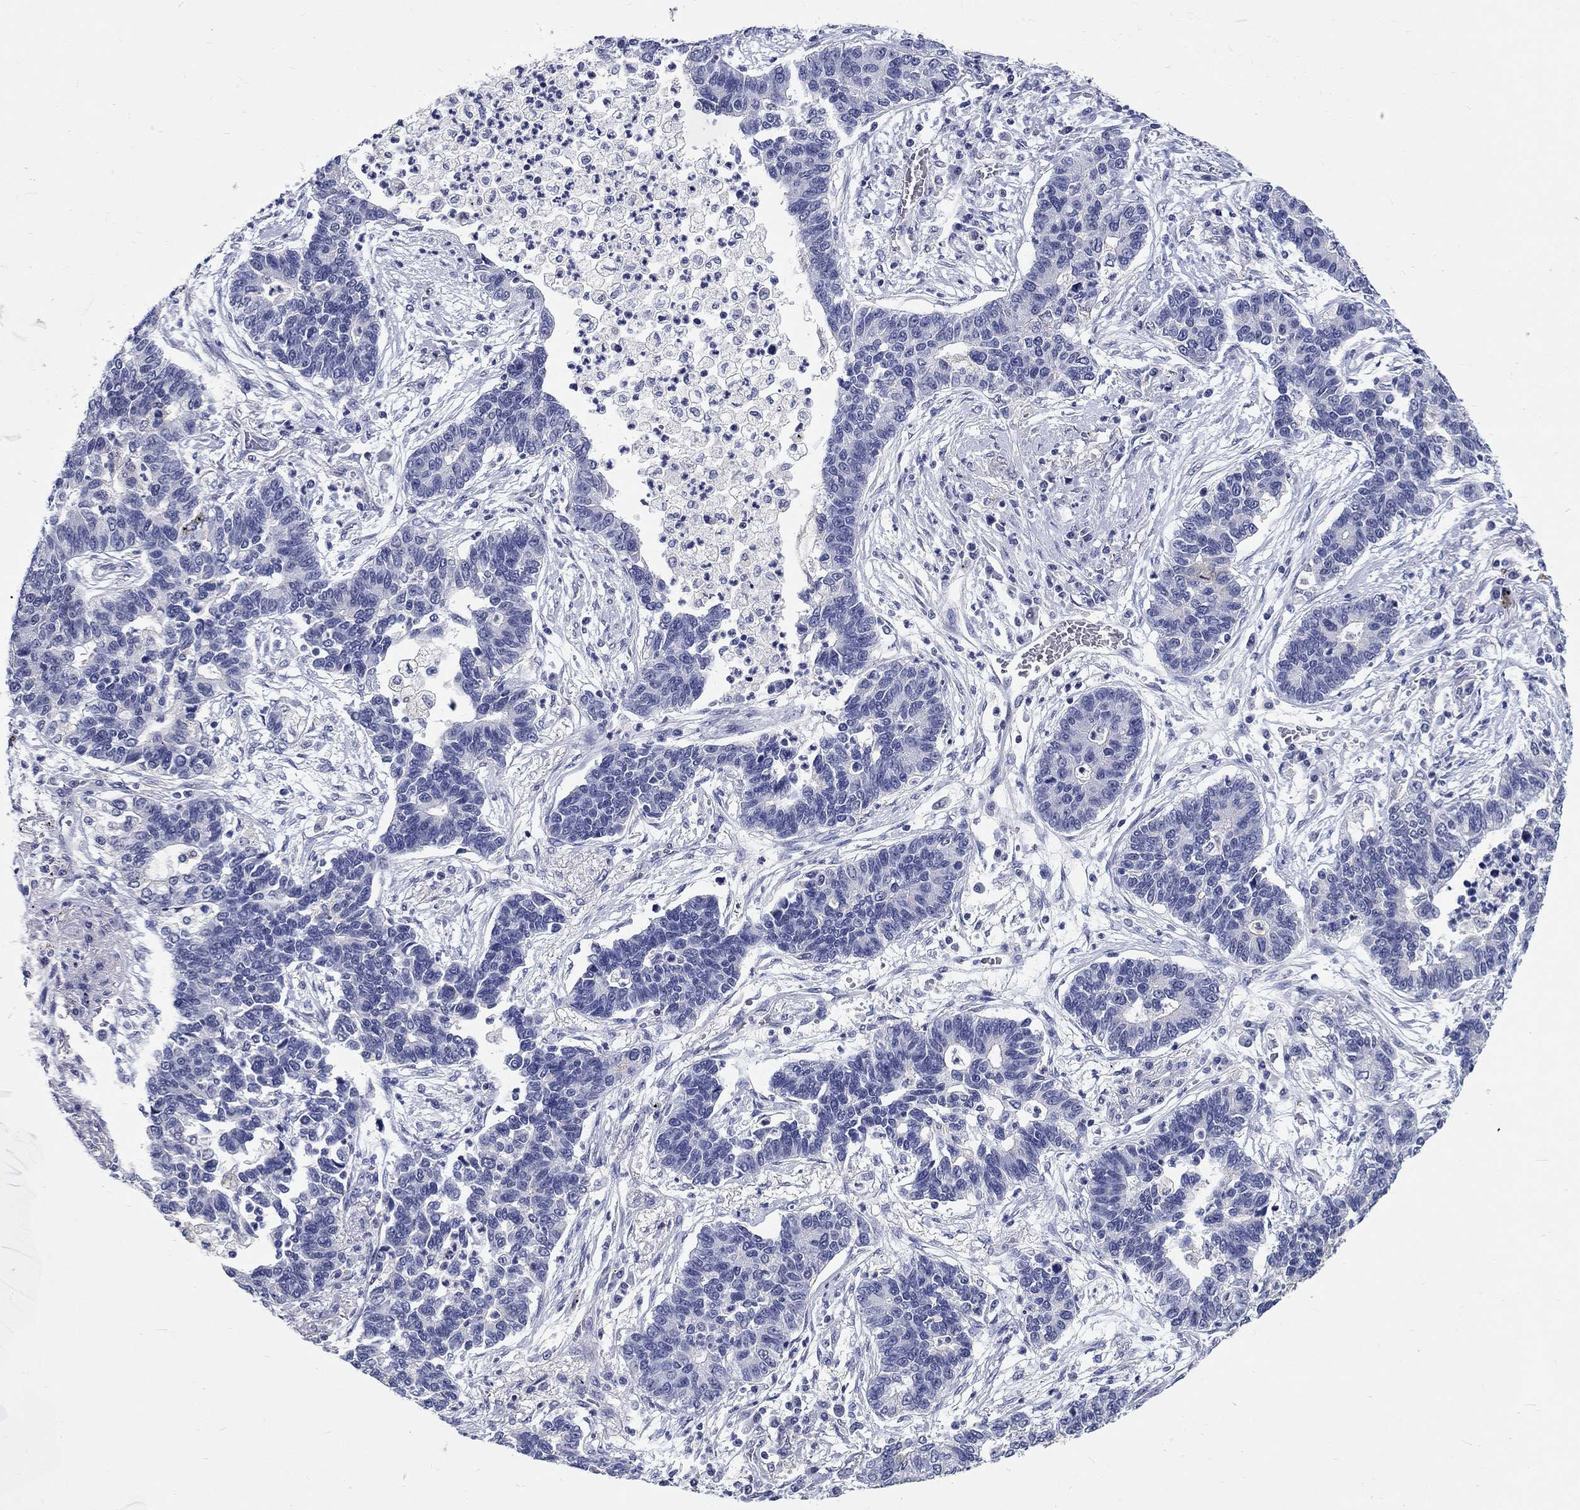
{"staining": {"intensity": "negative", "quantity": "none", "location": "none"}, "tissue": "lung cancer", "cell_type": "Tumor cells", "image_type": "cancer", "snomed": [{"axis": "morphology", "description": "Adenocarcinoma, NOS"}, {"axis": "topography", "description": "Lung"}], "caption": "IHC of lung cancer (adenocarcinoma) demonstrates no expression in tumor cells. (Stains: DAB (3,3'-diaminobenzidine) immunohistochemistry with hematoxylin counter stain, Microscopy: brightfield microscopy at high magnification).", "gene": "GRIN1", "patient": {"sex": "female", "age": 57}}